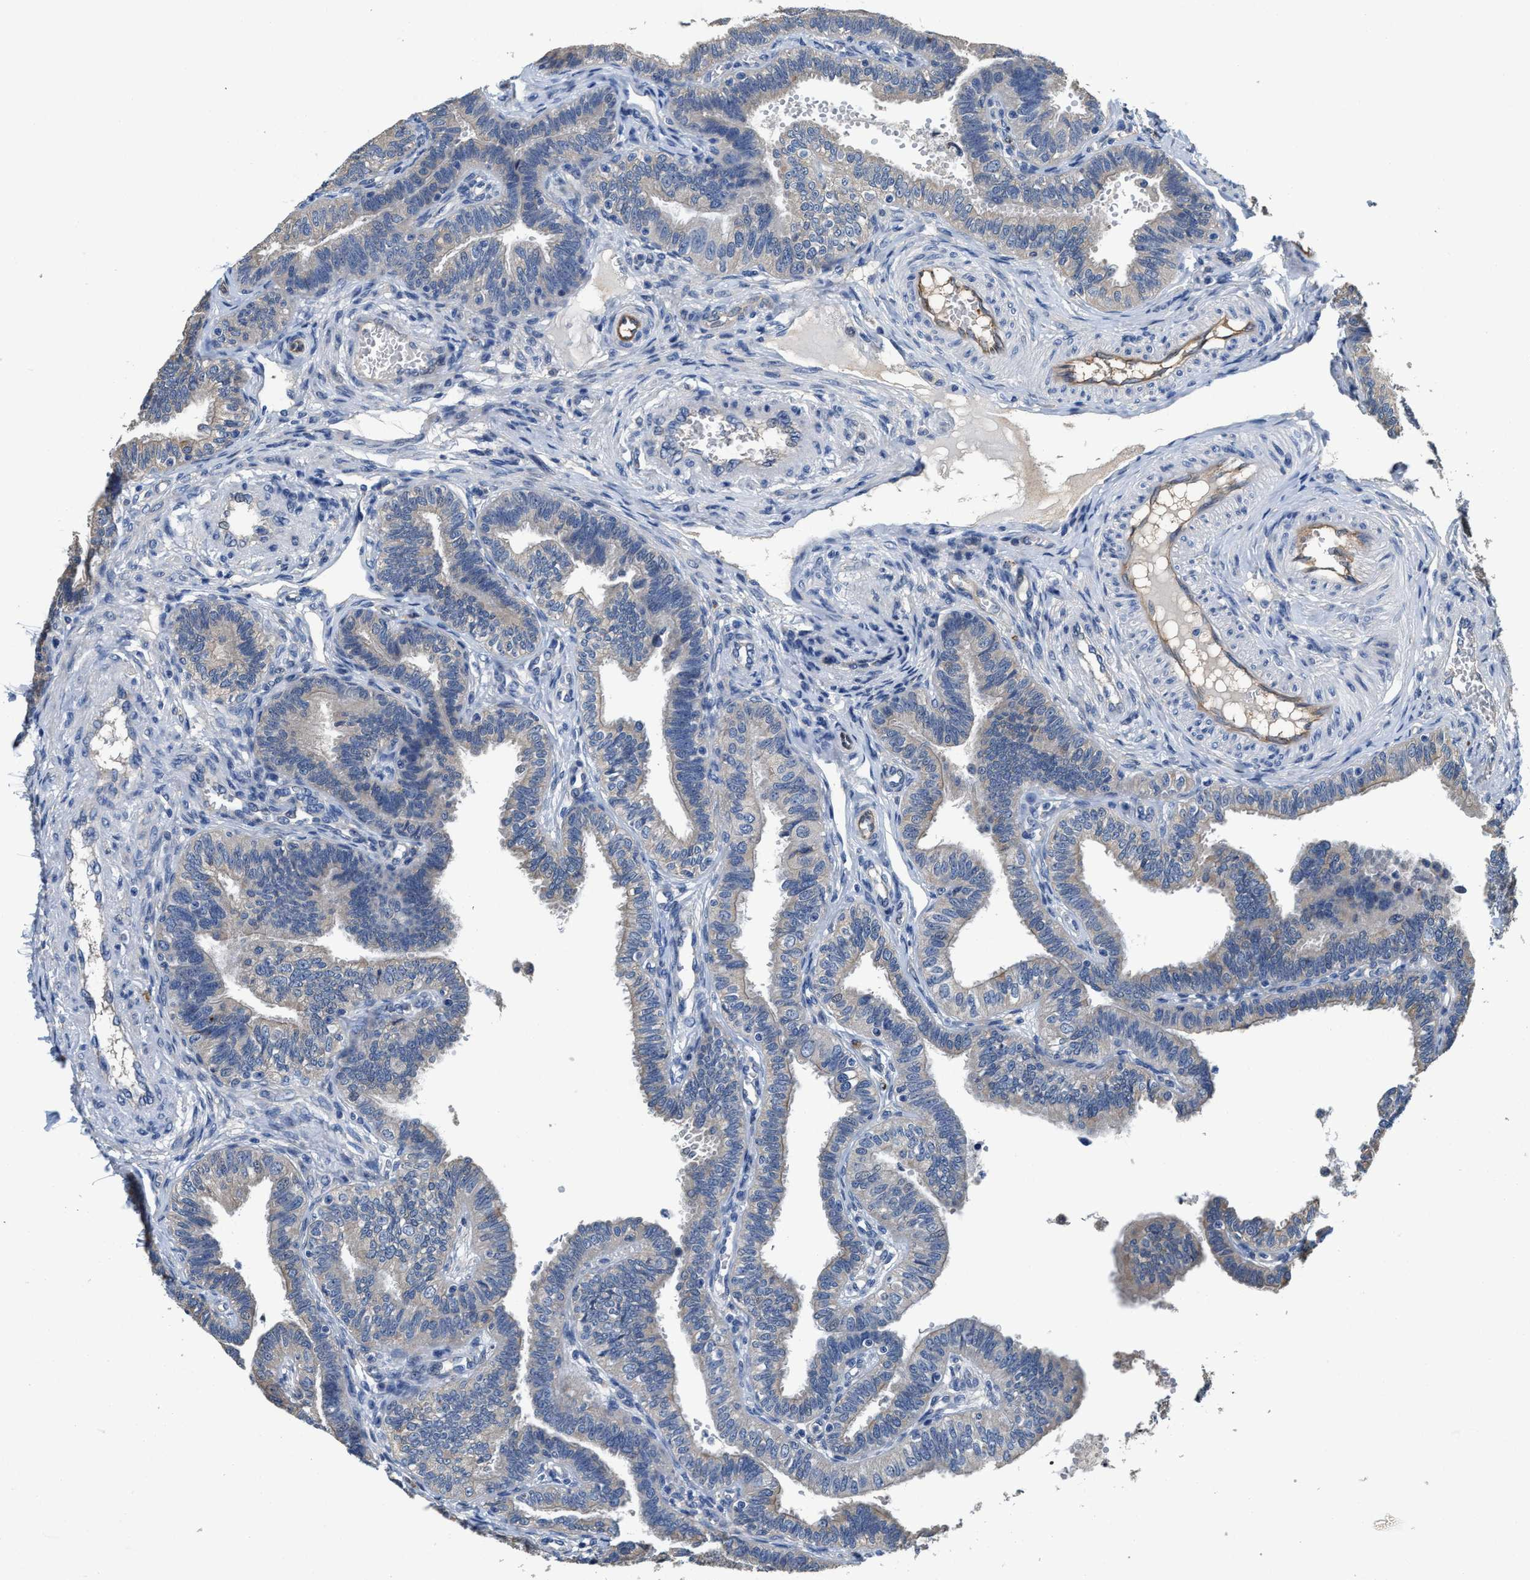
{"staining": {"intensity": "negative", "quantity": "none", "location": "none"}, "tissue": "fallopian tube", "cell_type": "Glandular cells", "image_type": "normal", "snomed": [{"axis": "morphology", "description": "Normal tissue, NOS"}, {"axis": "topography", "description": "Fallopian tube"}, {"axis": "topography", "description": "Placenta"}], "caption": "Fallopian tube was stained to show a protein in brown. There is no significant positivity in glandular cells.", "gene": "PEG10", "patient": {"sex": "female", "age": 34}}